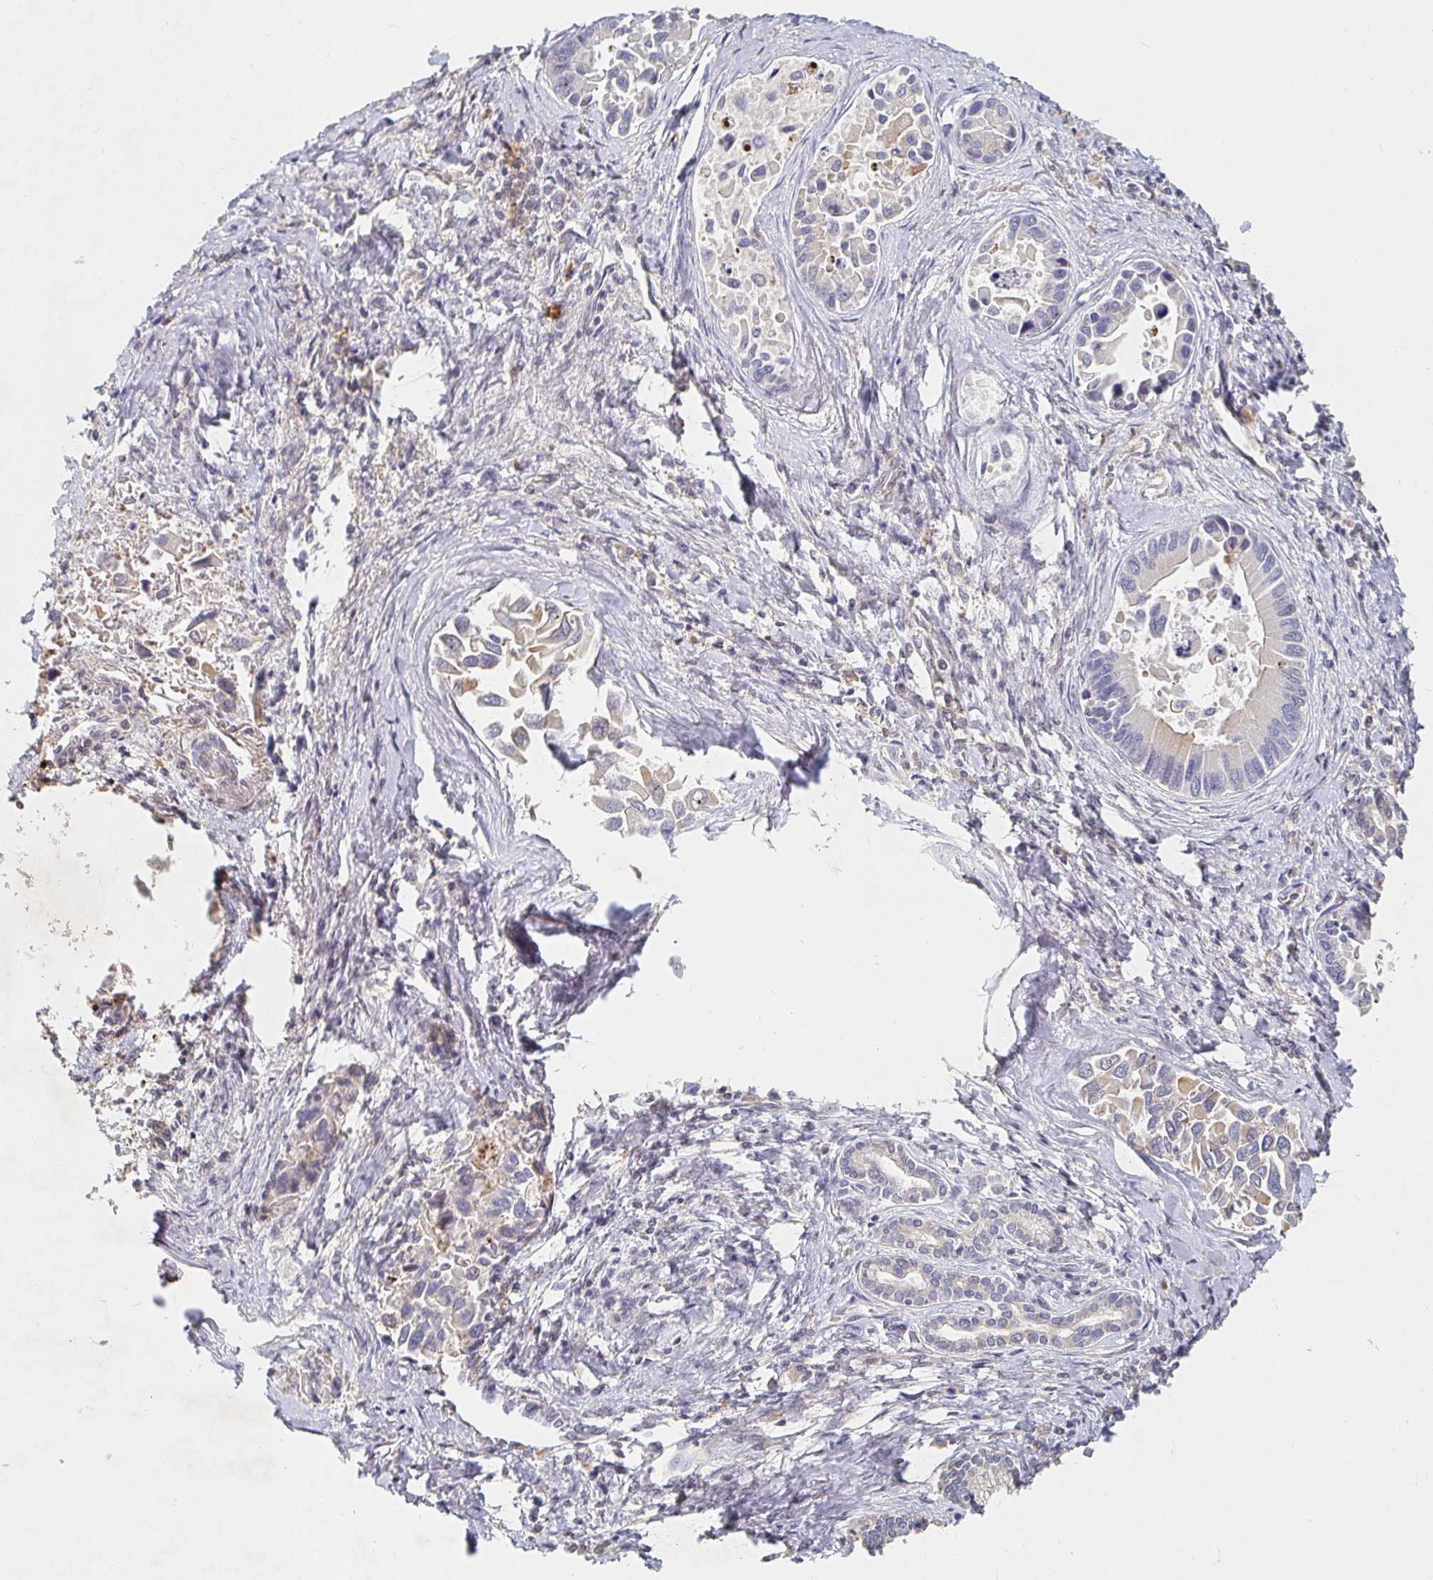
{"staining": {"intensity": "negative", "quantity": "none", "location": "none"}, "tissue": "liver cancer", "cell_type": "Tumor cells", "image_type": "cancer", "snomed": [{"axis": "morphology", "description": "Cholangiocarcinoma"}, {"axis": "topography", "description": "Liver"}], "caption": "The photomicrograph shows no staining of tumor cells in liver cancer (cholangiocarcinoma).", "gene": "NME9", "patient": {"sex": "male", "age": 66}}